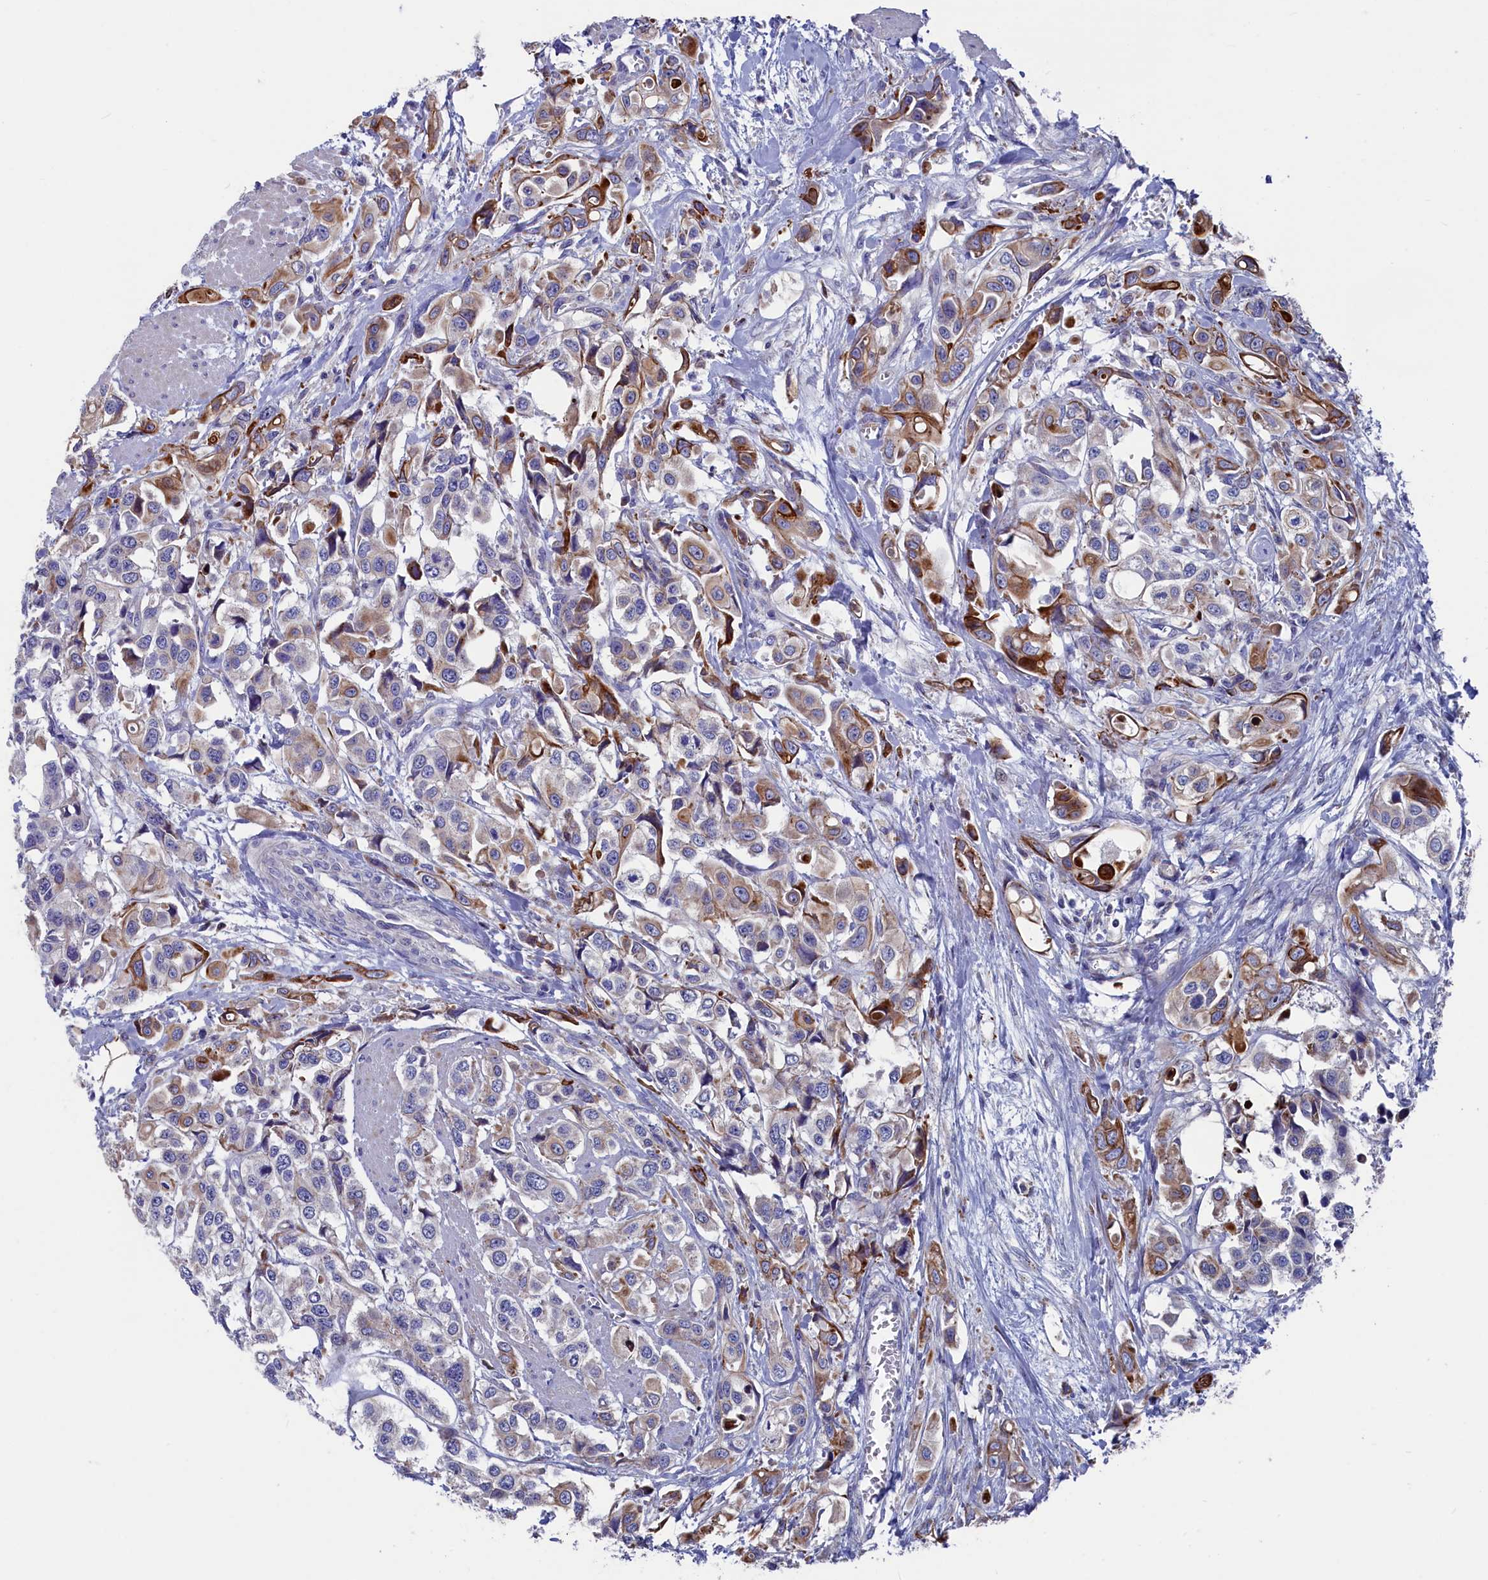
{"staining": {"intensity": "moderate", "quantity": ">75%", "location": "cytoplasmic/membranous"}, "tissue": "urothelial cancer", "cell_type": "Tumor cells", "image_type": "cancer", "snomed": [{"axis": "morphology", "description": "Urothelial carcinoma, High grade"}, {"axis": "topography", "description": "Urinary bladder"}], "caption": "IHC photomicrograph of urothelial cancer stained for a protein (brown), which displays medium levels of moderate cytoplasmic/membranous positivity in approximately >75% of tumor cells.", "gene": "NUDT7", "patient": {"sex": "male", "age": 67}}